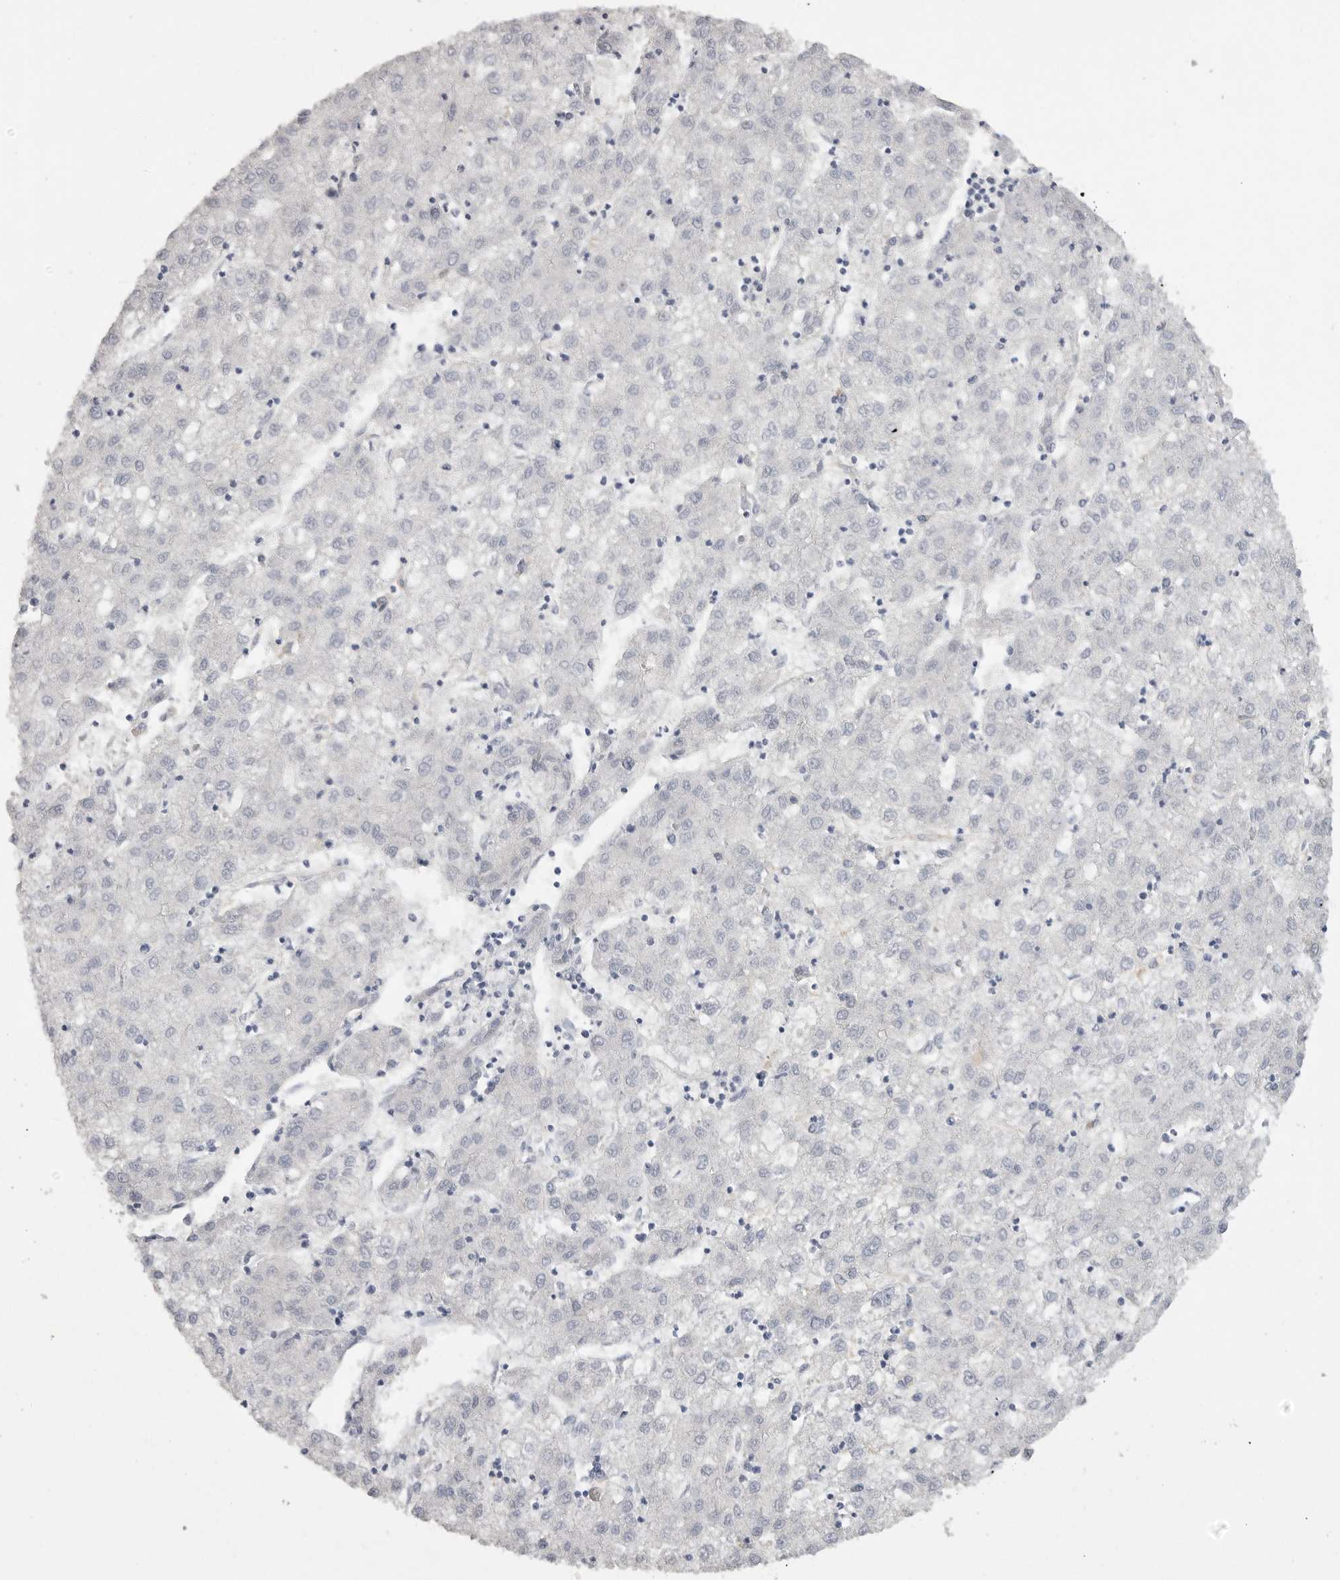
{"staining": {"intensity": "negative", "quantity": "none", "location": "none"}, "tissue": "liver cancer", "cell_type": "Tumor cells", "image_type": "cancer", "snomed": [{"axis": "morphology", "description": "Carcinoma, Hepatocellular, NOS"}, {"axis": "topography", "description": "Liver"}], "caption": "Immunohistochemistry image of hepatocellular carcinoma (liver) stained for a protein (brown), which exhibits no staining in tumor cells.", "gene": "EDEM3", "patient": {"sex": "male", "age": 72}}